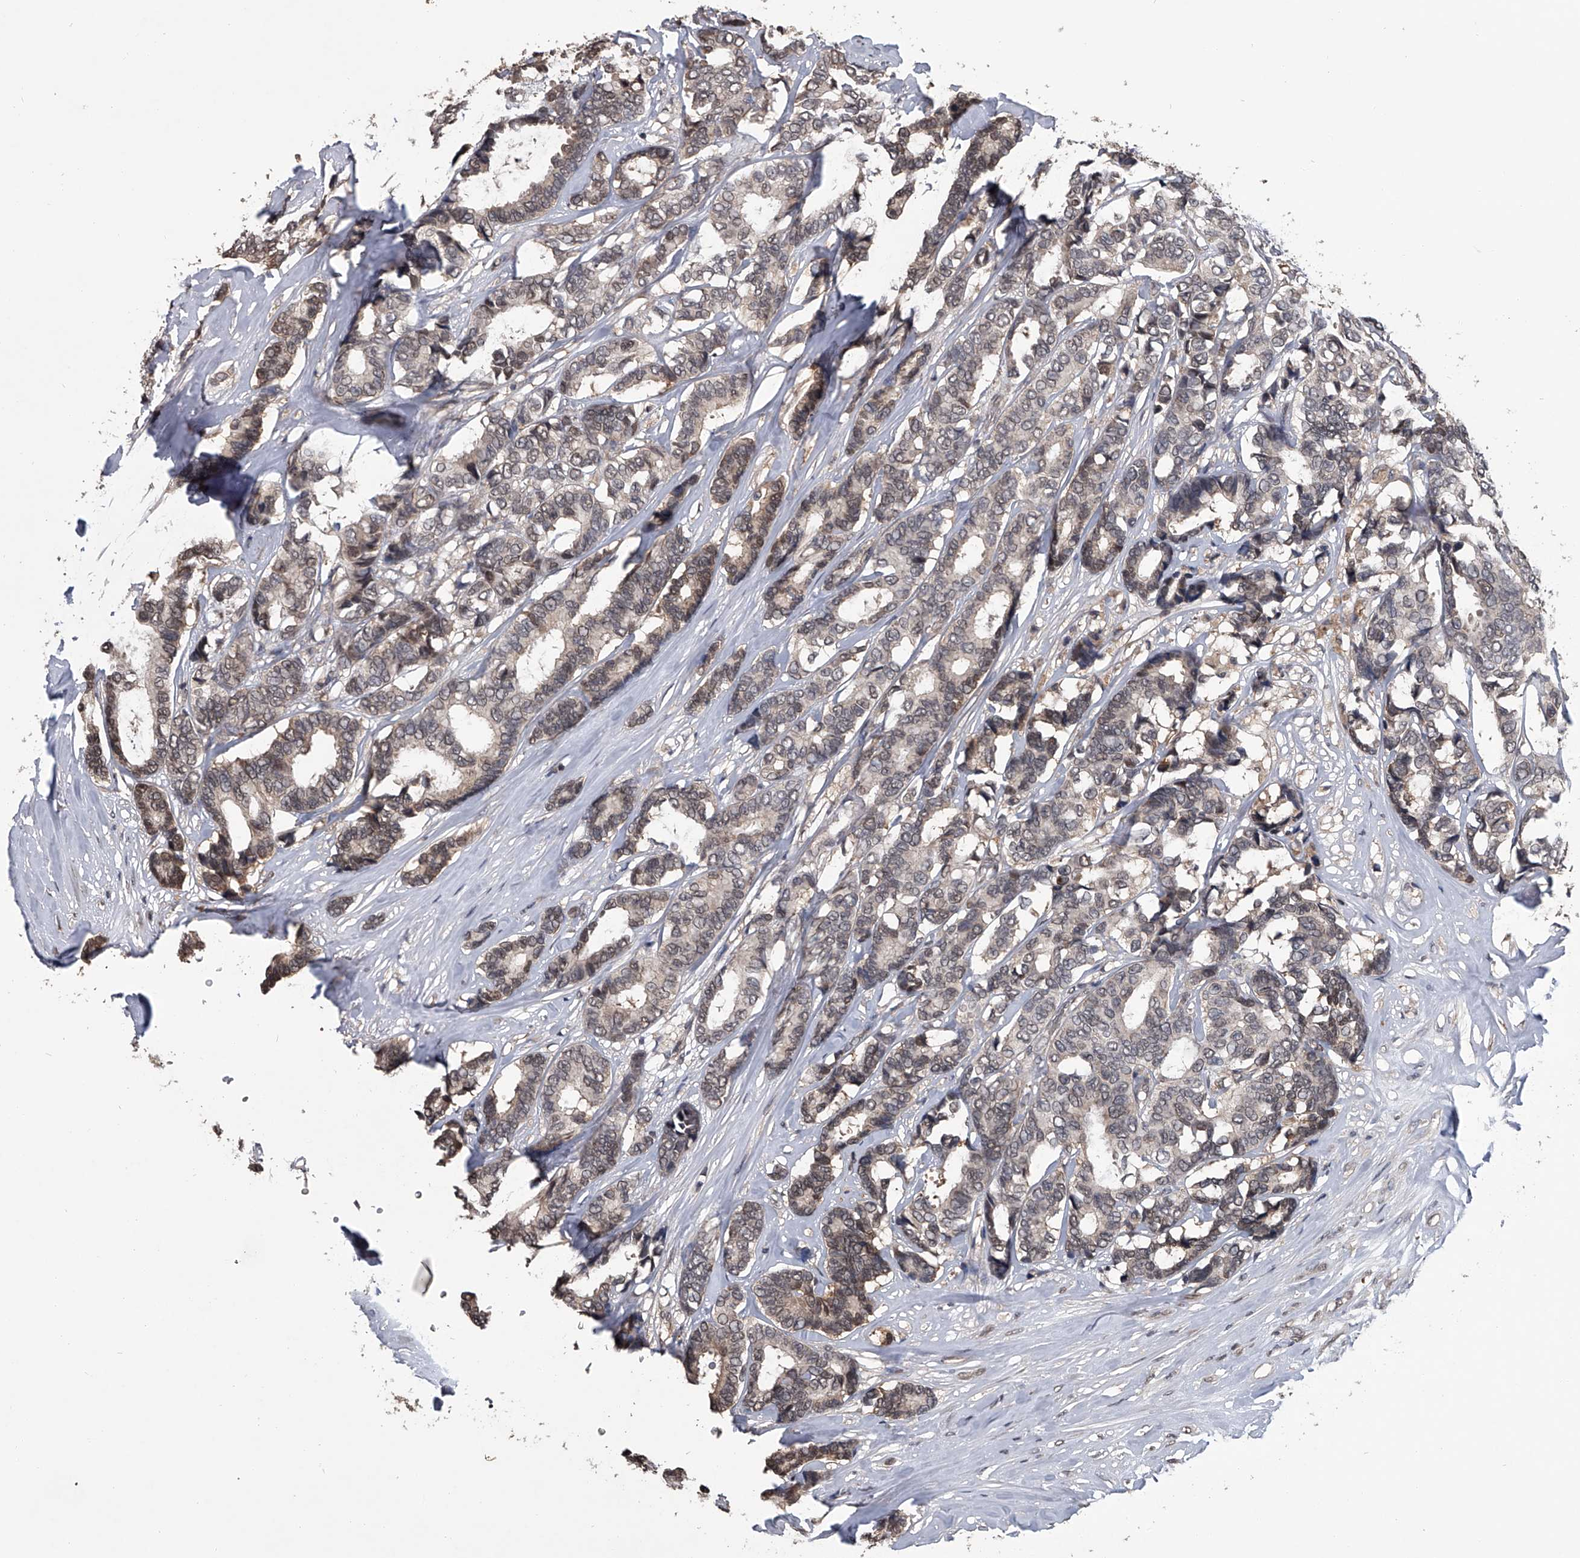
{"staining": {"intensity": "moderate", "quantity": "25%-75%", "location": "nuclear"}, "tissue": "breast cancer", "cell_type": "Tumor cells", "image_type": "cancer", "snomed": [{"axis": "morphology", "description": "Duct carcinoma"}, {"axis": "topography", "description": "Breast"}], "caption": "Protein expression by immunohistochemistry (IHC) demonstrates moderate nuclear expression in about 25%-75% of tumor cells in intraductal carcinoma (breast).", "gene": "TSNAX", "patient": {"sex": "female", "age": 87}}